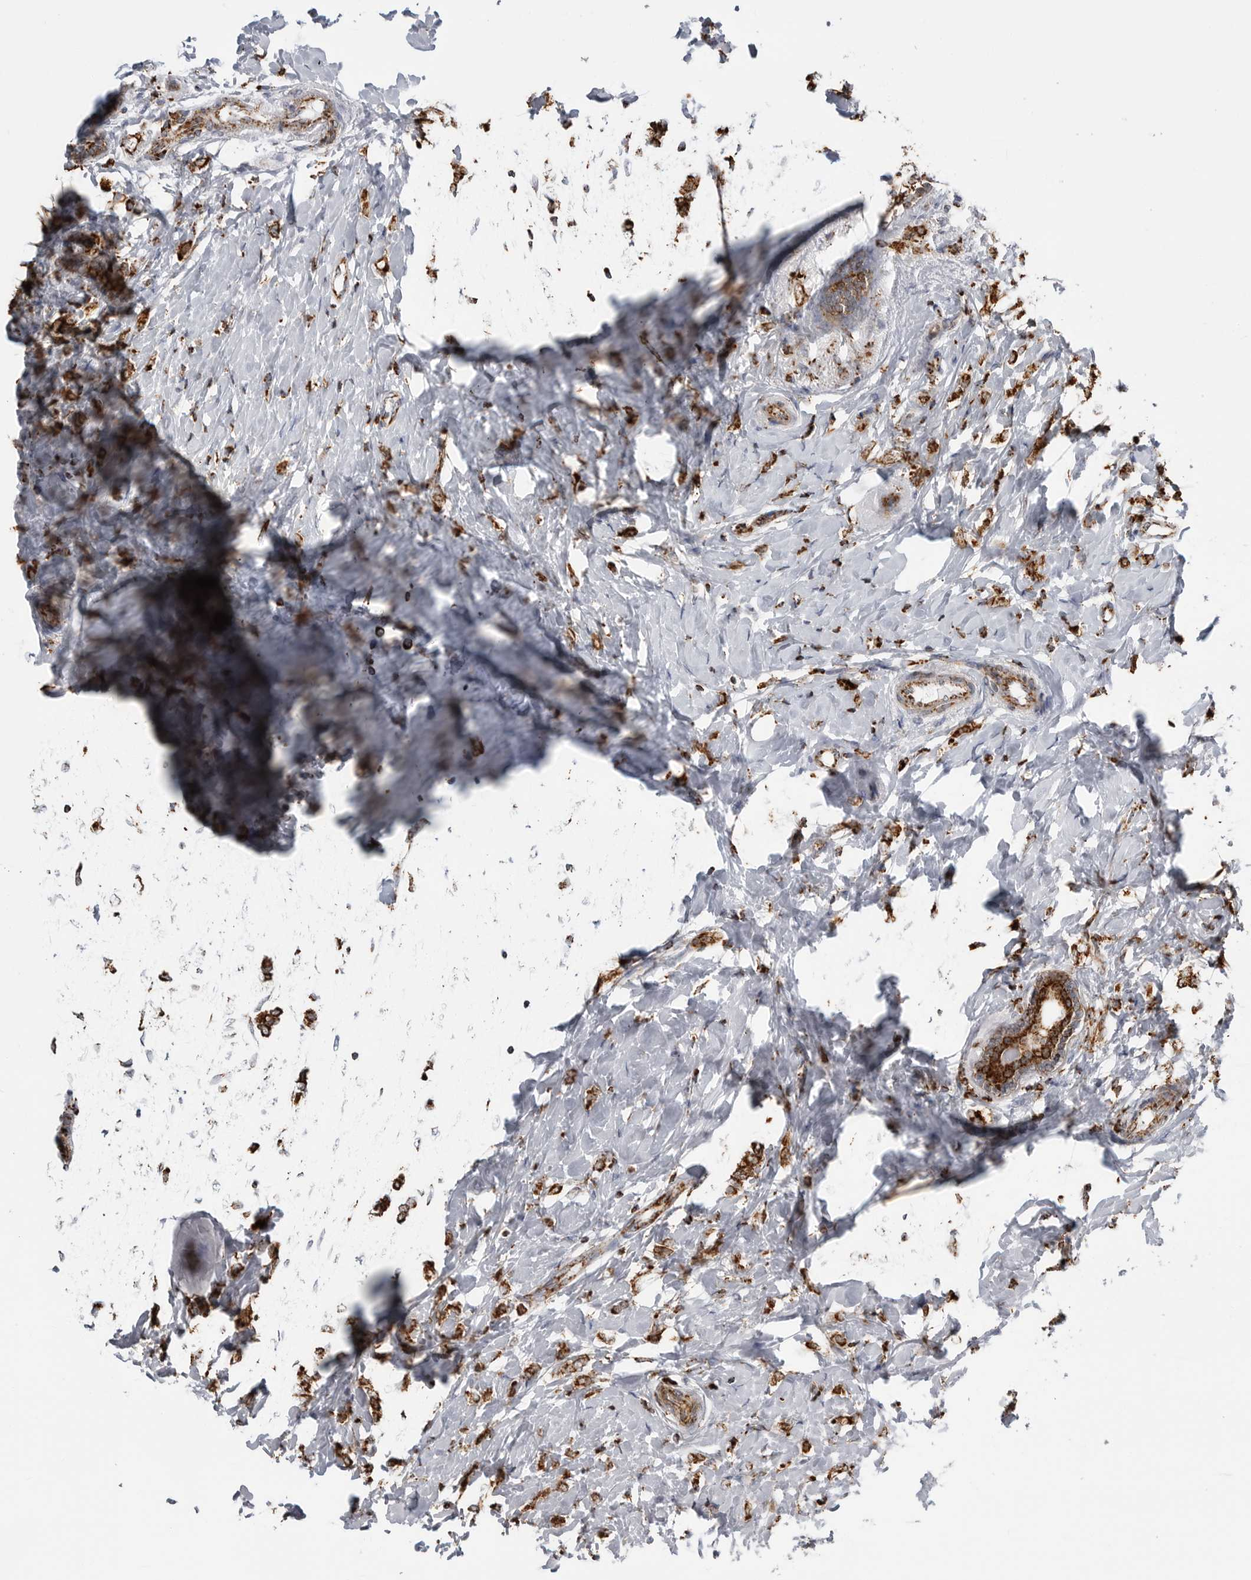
{"staining": {"intensity": "strong", "quantity": ">75%", "location": "cytoplasmic/membranous"}, "tissue": "breast cancer", "cell_type": "Tumor cells", "image_type": "cancer", "snomed": [{"axis": "morphology", "description": "Normal tissue, NOS"}, {"axis": "morphology", "description": "Lobular carcinoma"}, {"axis": "topography", "description": "Breast"}], "caption": "Human breast cancer (lobular carcinoma) stained with a brown dye shows strong cytoplasmic/membranous positive staining in approximately >75% of tumor cells.", "gene": "COX5A", "patient": {"sex": "female", "age": 47}}